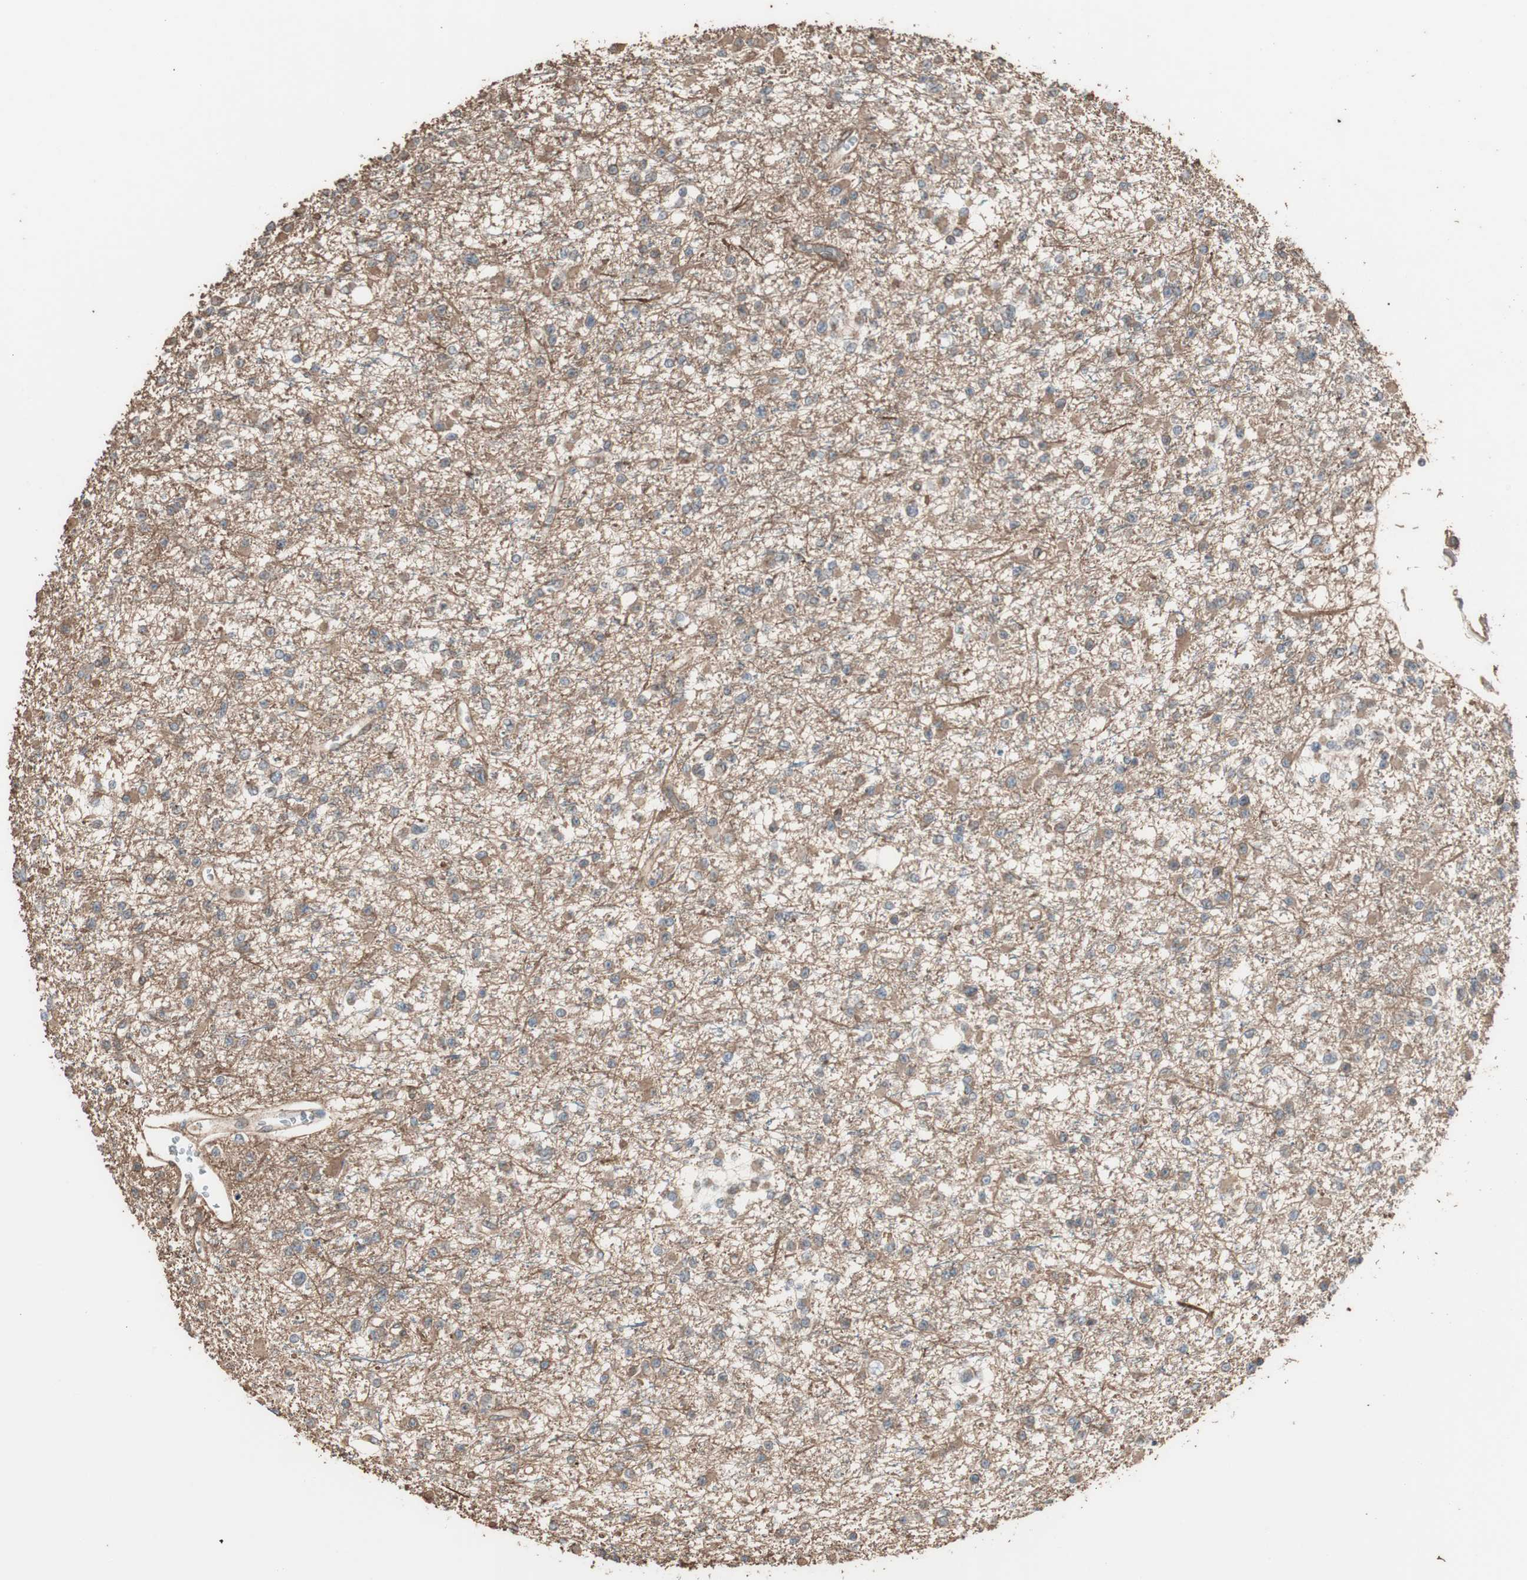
{"staining": {"intensity": "moderate", "quantity": "25%-75%", "location": "cytoplasmic/membranous"}, "tissue": "glioma", "cell_type": "Tumor cells", "image_type": "cancer", "snomed": [{"axis": "morphology", "description": "Glioma, malignant, Low grade"}, {"axis": "topography", "description": "Brain"}], "caption": "Protein expression analysis of glioma displays moderate cytoplasmic/membranous expression in about 25%-75% of tumor cells. The staining was performed using DAB, with brown indicating positive protein expression. Nuclei are stained blue with hematoxylin.", "gene": "LZTS1", "patient": {"sex": "female", "age": 22}}